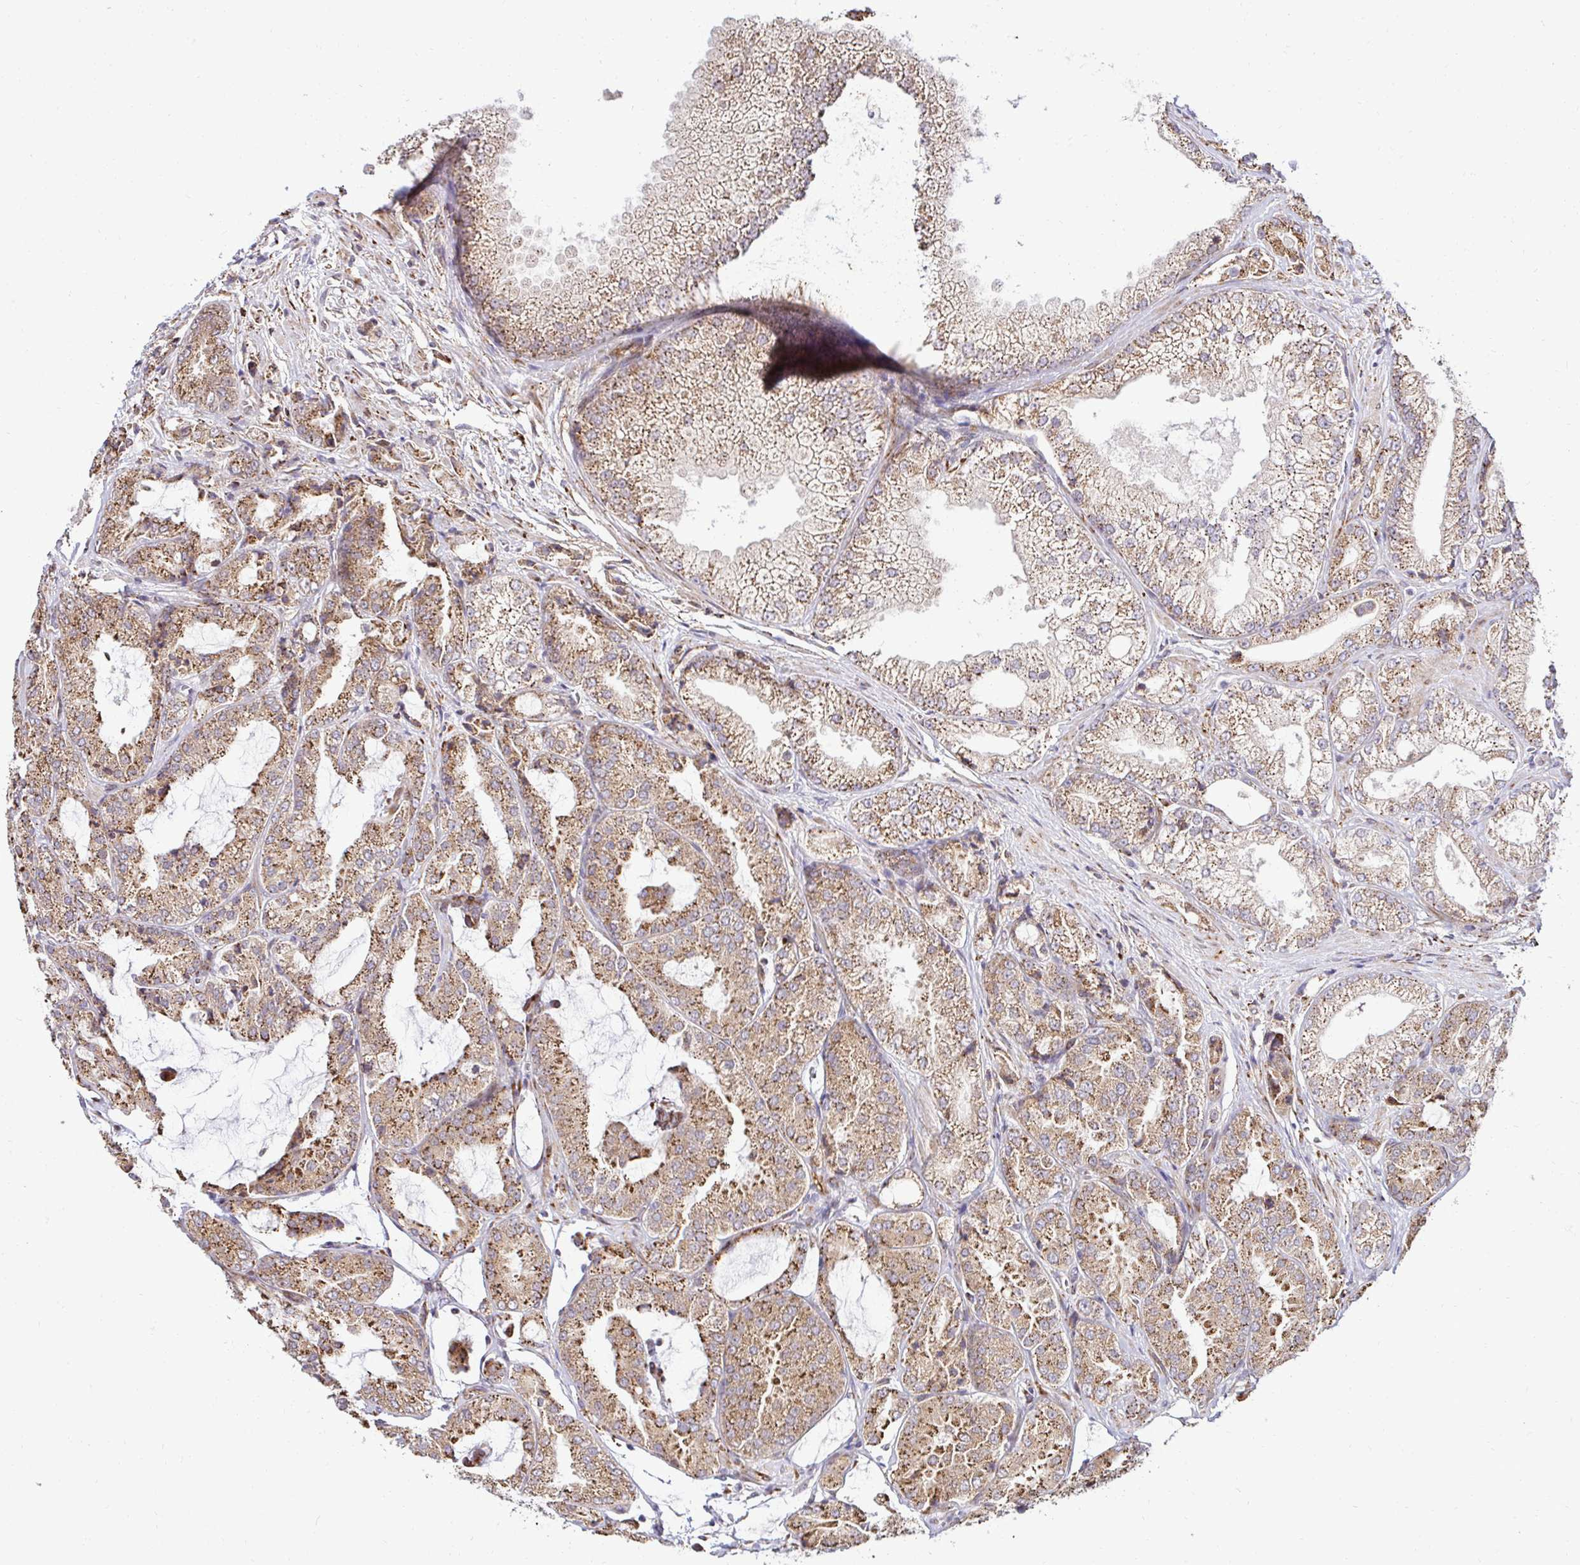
{"staining": {"intensity": "moderate", "quantity": ">75%", "location": "cytoplasmic/membranous"}, "tissue": "prostate cancer", "cell_type": "Tumor cells", "image_type": "cancer", "snomed": [{"axis": "morphology", "description": "Adenocarcinoma, High grade"}, {"axis": "topography", "description": "Prostate"}], "caption": "Immunohistochemical staining of human high-grade adenocarcinoma (prostate) displays medium levels of moderate cytoplasmic/membranous protein positivity in approximately >75% of tumor cells.", "gene": "HPS1", "patient": {"sex": "male", "age": 68}}